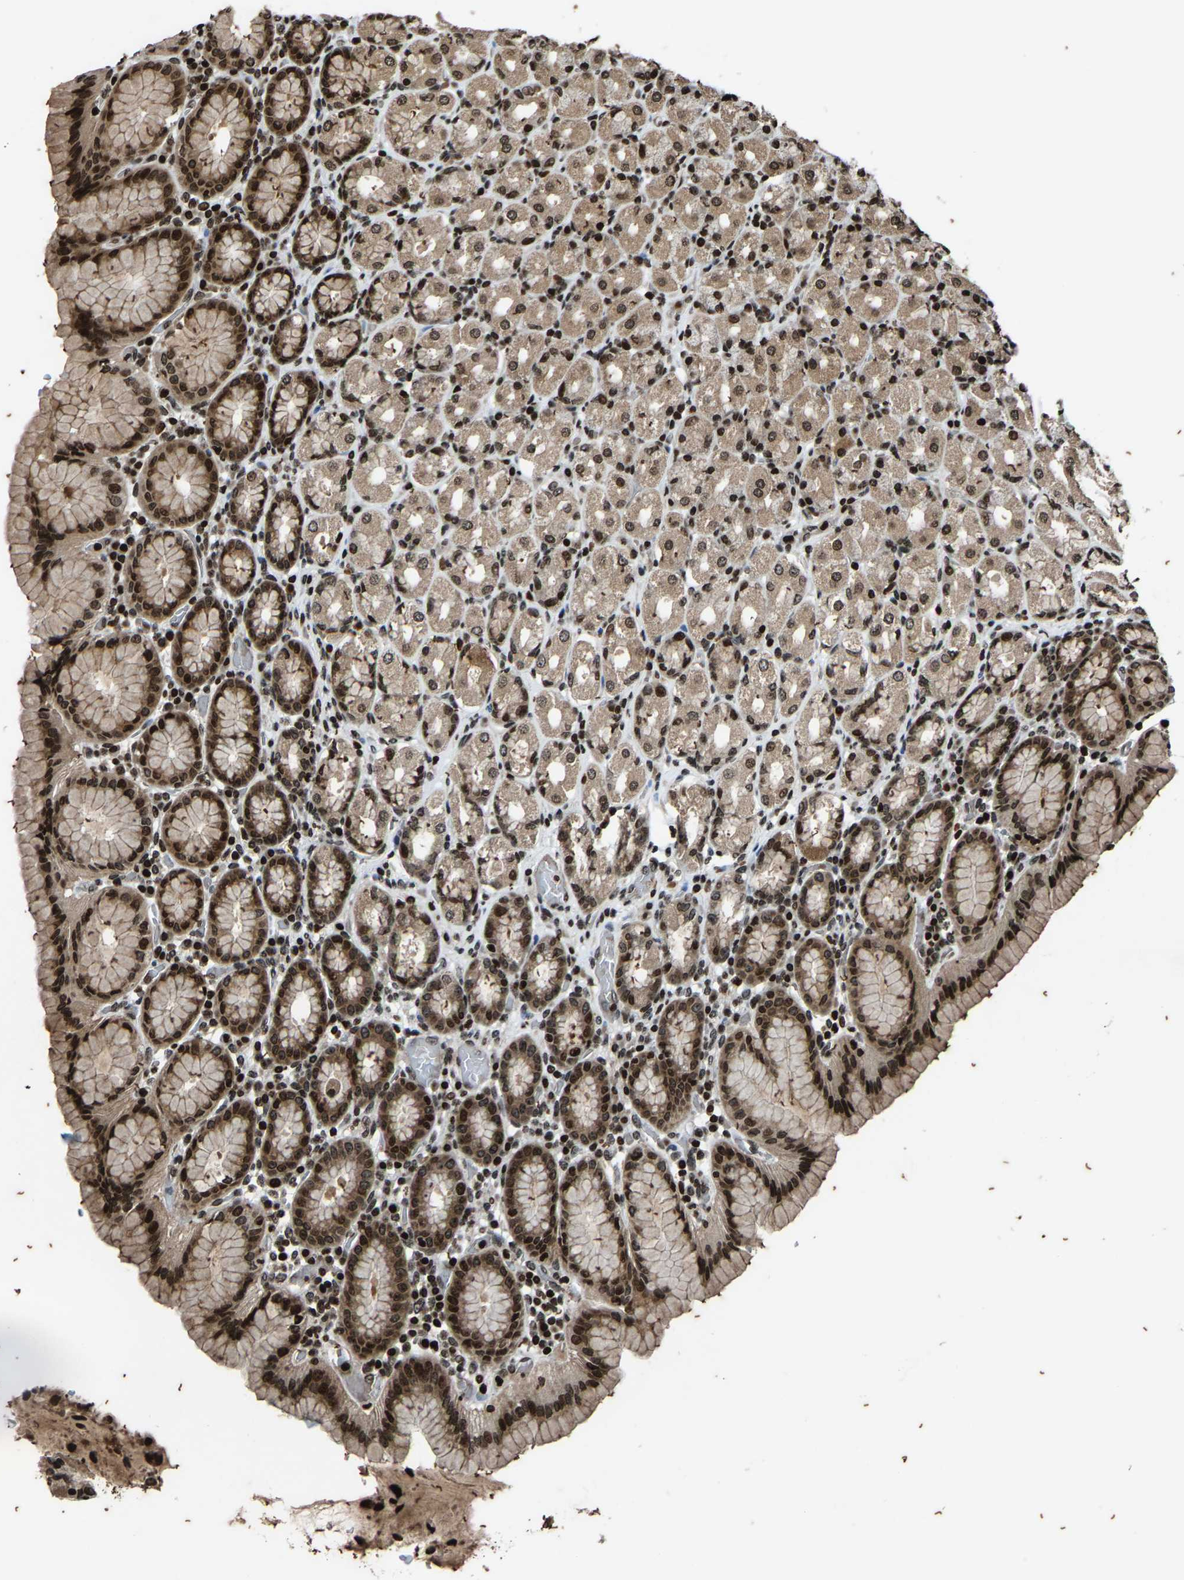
{"staining": {"intensity": "strong", "quantity": ">75%", "location": "cytoplasmic/membranous,nuclear"}, "tissue": "stomach", "cell_type": "Glandular cells", "image_type": "normal", "snomed": [{"axis": "morphology", "description": "Normal tissue, NOS"}, {"axis": "topography", "description": "Stomach, upper"}], "caption": "A high amount of strong cytoplasmic/membranous,nuclear expression is present in about >75% of glandular cells in unremarkable stomach. The staining is performed using DAB (3,3'-diaminobenzidine) brown chromogen to label protein expression. The nuclei are counter-stained blue using hematoxylin.", "gene": "H4C1", "patient": {"sex": "male", "age": 68}}